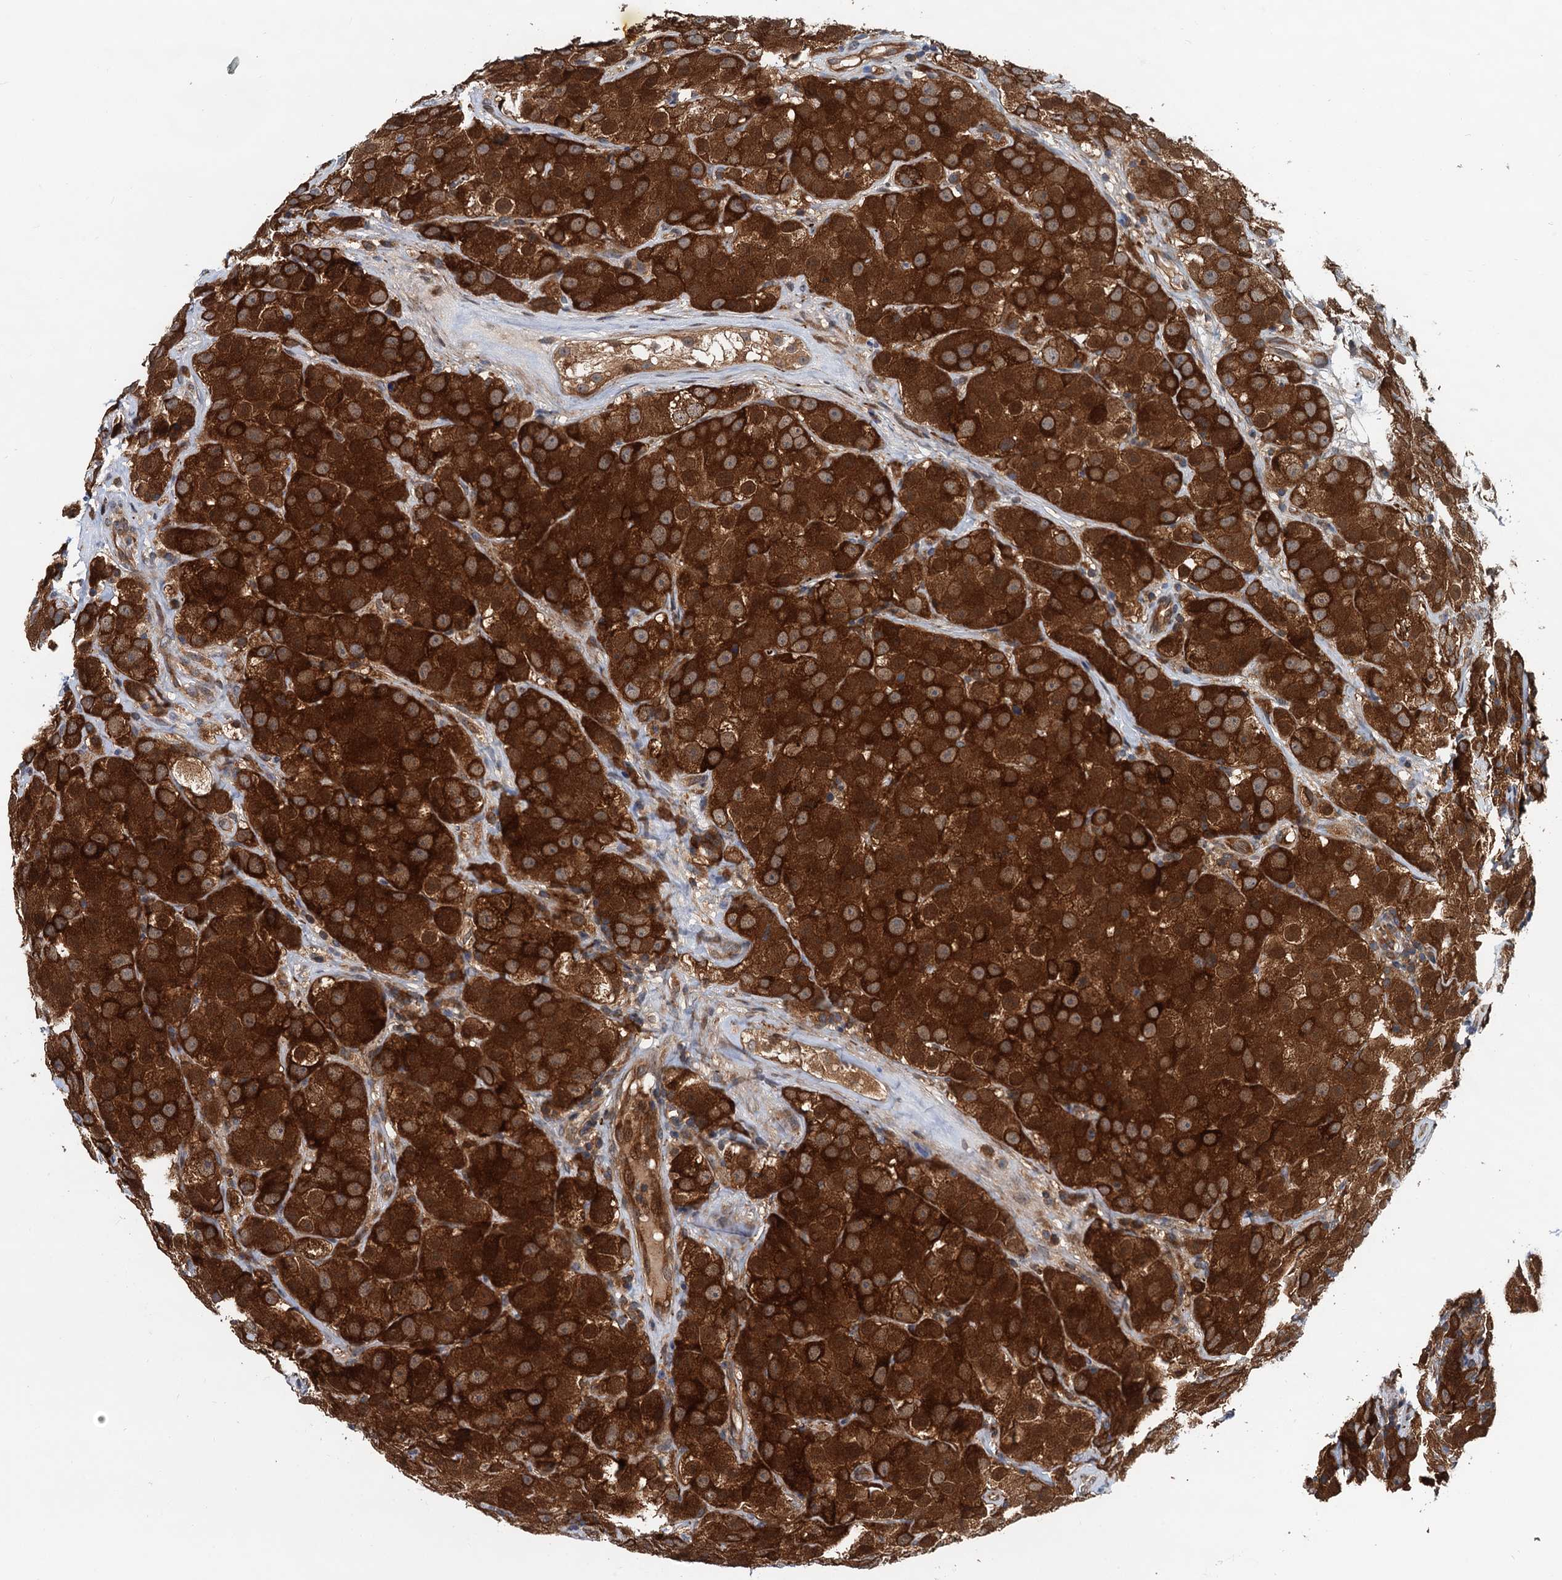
{"staining": {"intensity": "strong", "quantity": ">75%", "location": "cytoplasmic/membranous,nuclear"}, "tissue": "testis cancer", "cell_type": "Tumor cells", "image_type": "cancer", "snomed": [{"axis": "morphology", "description": "Seminoma, NOS"}, {"axis": "topography", "description": "Testis"}], "caption": "This is an image of immunohistochemistry (IHC) staining of seminoma (testis), which shows strong staining in the cytoplasmic/membranous and nuclear of tumor cells.", "gene": "AAGAB", "patient": {"sex": "male", "age": 28}}